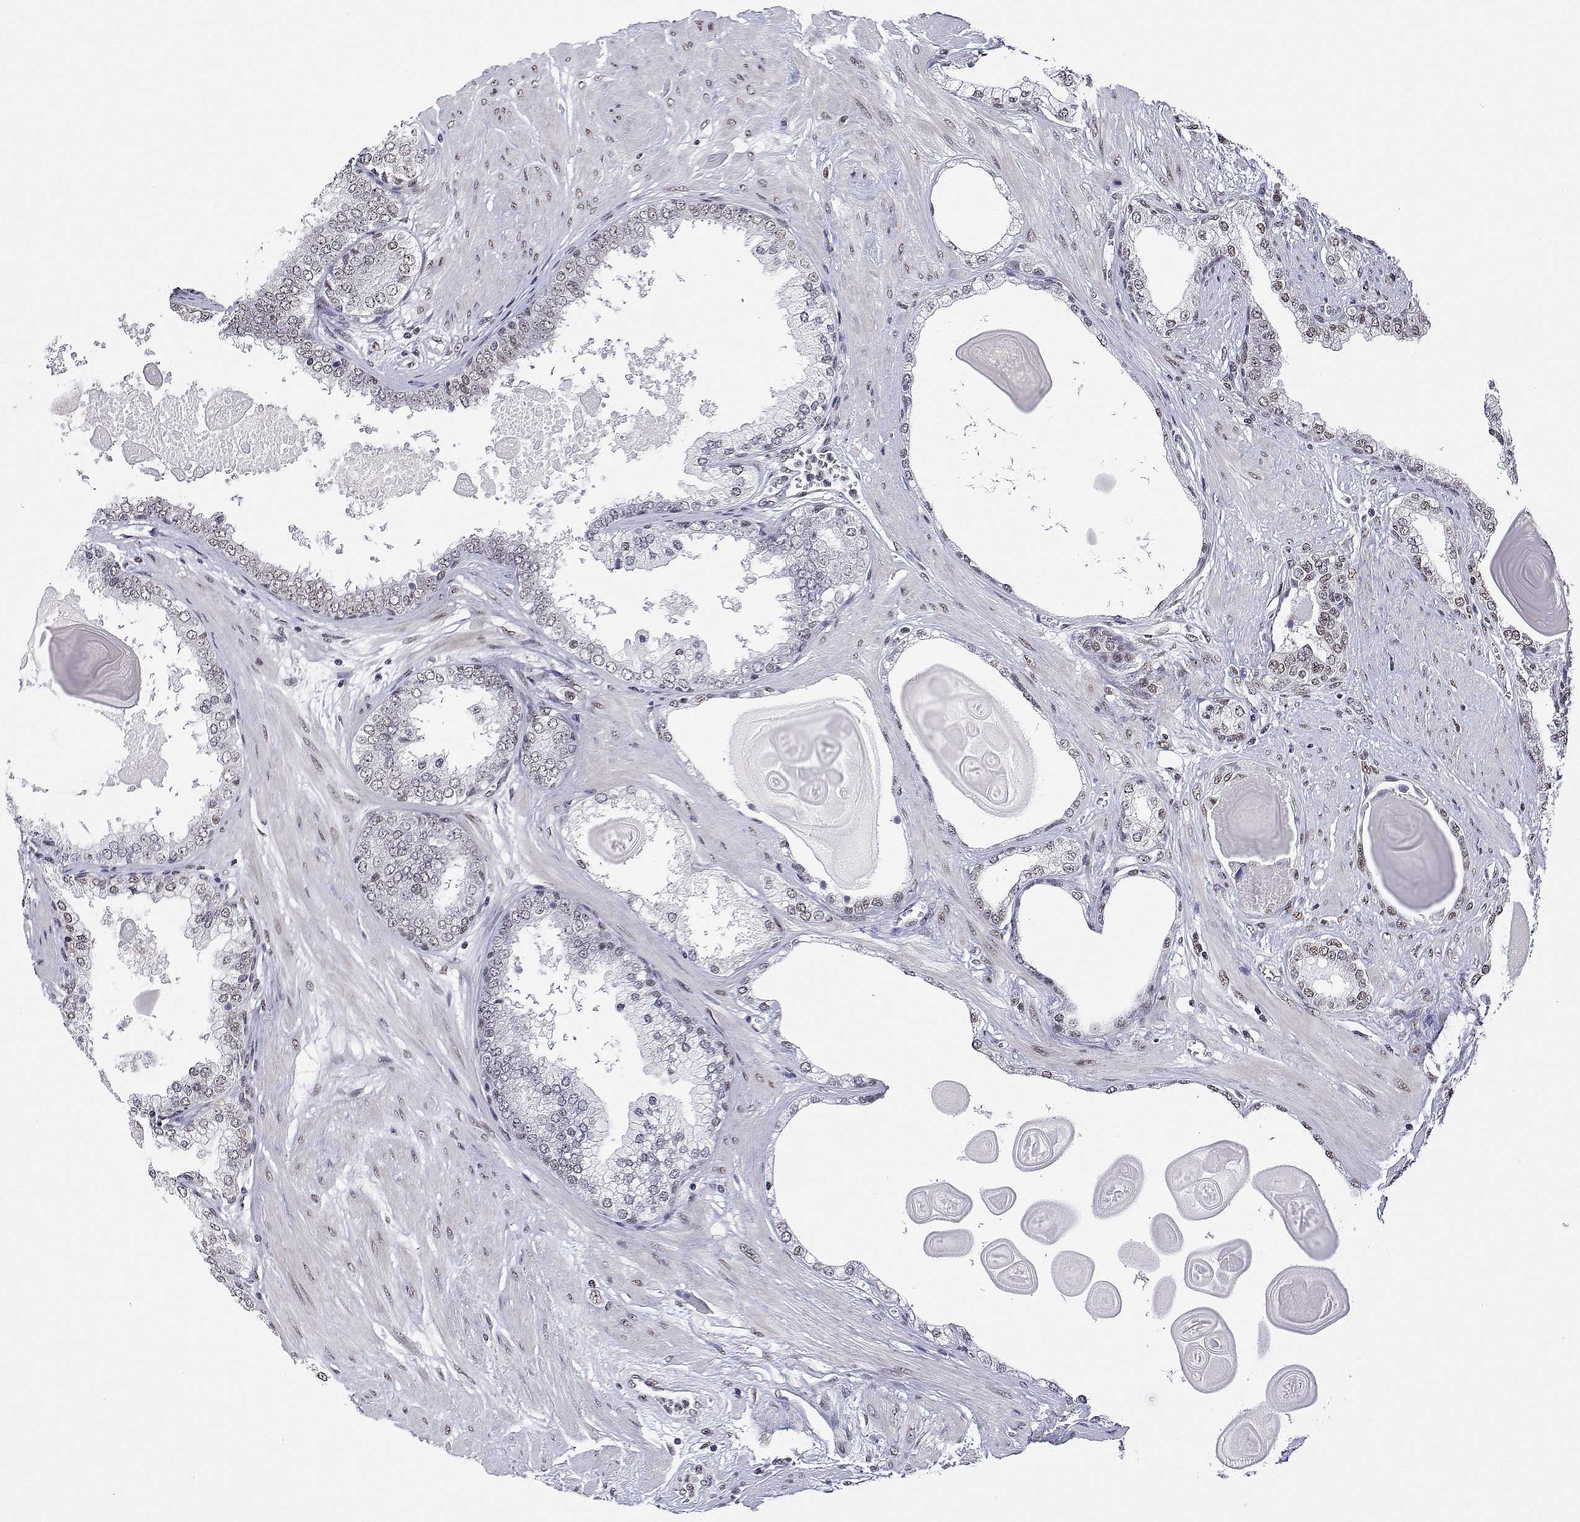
{"staining": {"intensity": "weak", "quantity": "25%-75%", "location": "nuclear"}, "tissue": "prostate cancer", "cell_type": "Tumor cells", "image_type": "cancer", "snomed": [{"axis": "morphology", "description": "Adenocarcinoma, High grade"}, {"axis": "topography", "description": "Prostate"}], "caption": "A histopathology image showing weak nuclear expression in approximately 25%-75% of tumor cells in prostate adenocarcinoma (high-grade), as visualized by brown immunohistochemical staining.", "gene": "ADAR", "patient": {"sex": "male", "age": 63}}